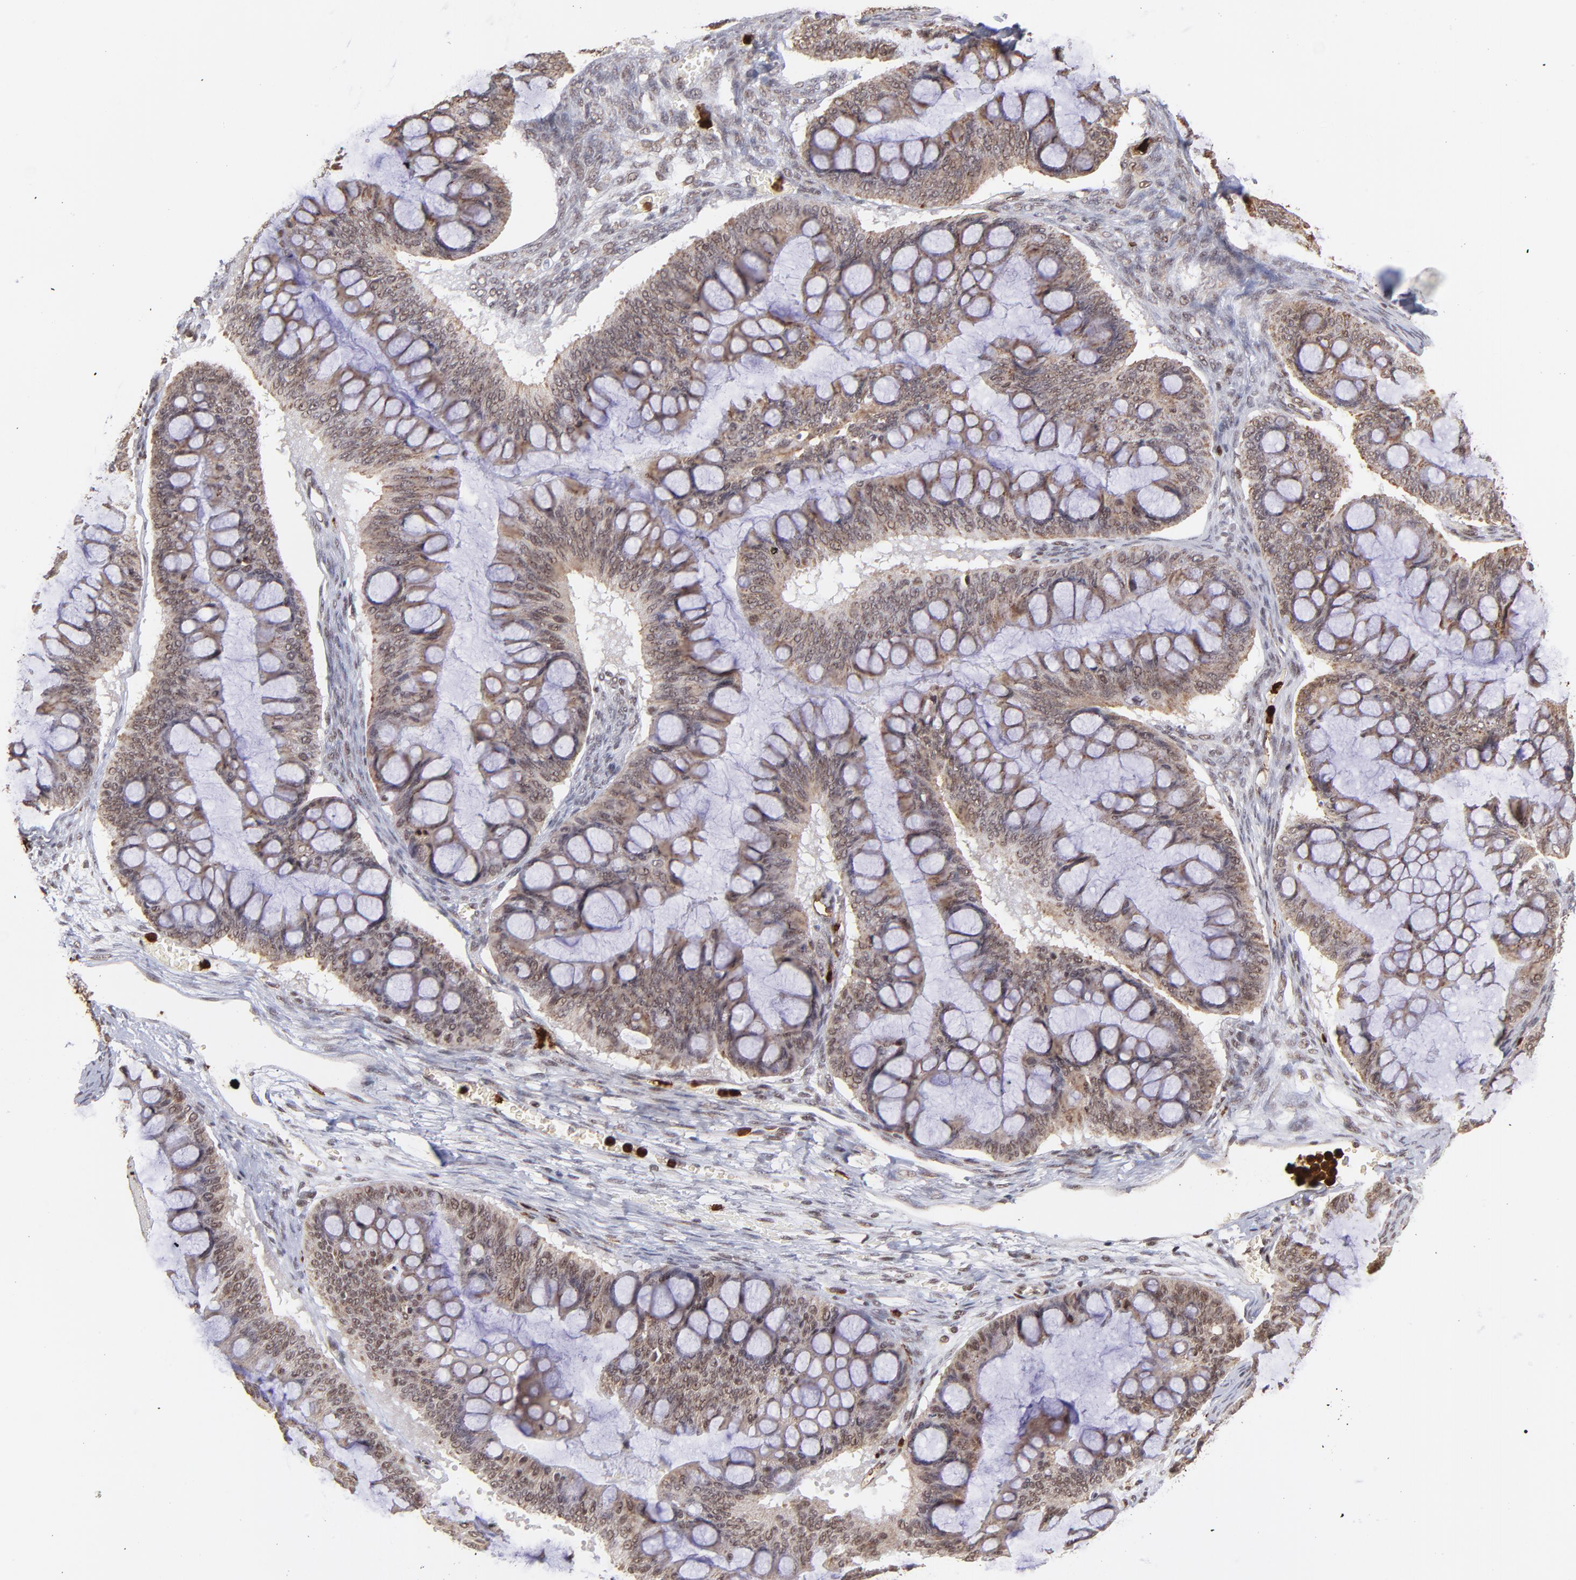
{"staining": {"intensity": "moderate", "quantity": ">75%", "location": "cytoplasmic/membranous,nuclear"}, "tissue": "ovarian cancer", "cell_type": "Tumor cells", "image_type": "cancer", "snomed": [{"axis": "morphology", "description": "Cystadenocarcinoma, mucinous, NOS"}, {"axis": "topography", "description": "Ovary"}], "caption": "High-magnification brightfield microscopy of ovarian cancer stained with DAB (3,3'-diaminobenzidine) (brown) and counterstained with hematoxylin (blue). tumor cells exhibit moderate cytoplasmic/membranous and nuclear expression is present in about>75% of cells. (Brightfield microscopy of DAB IHC at high magnification).", "gene": "ZFX", "patient": {"sex": "female", "age": 73}}